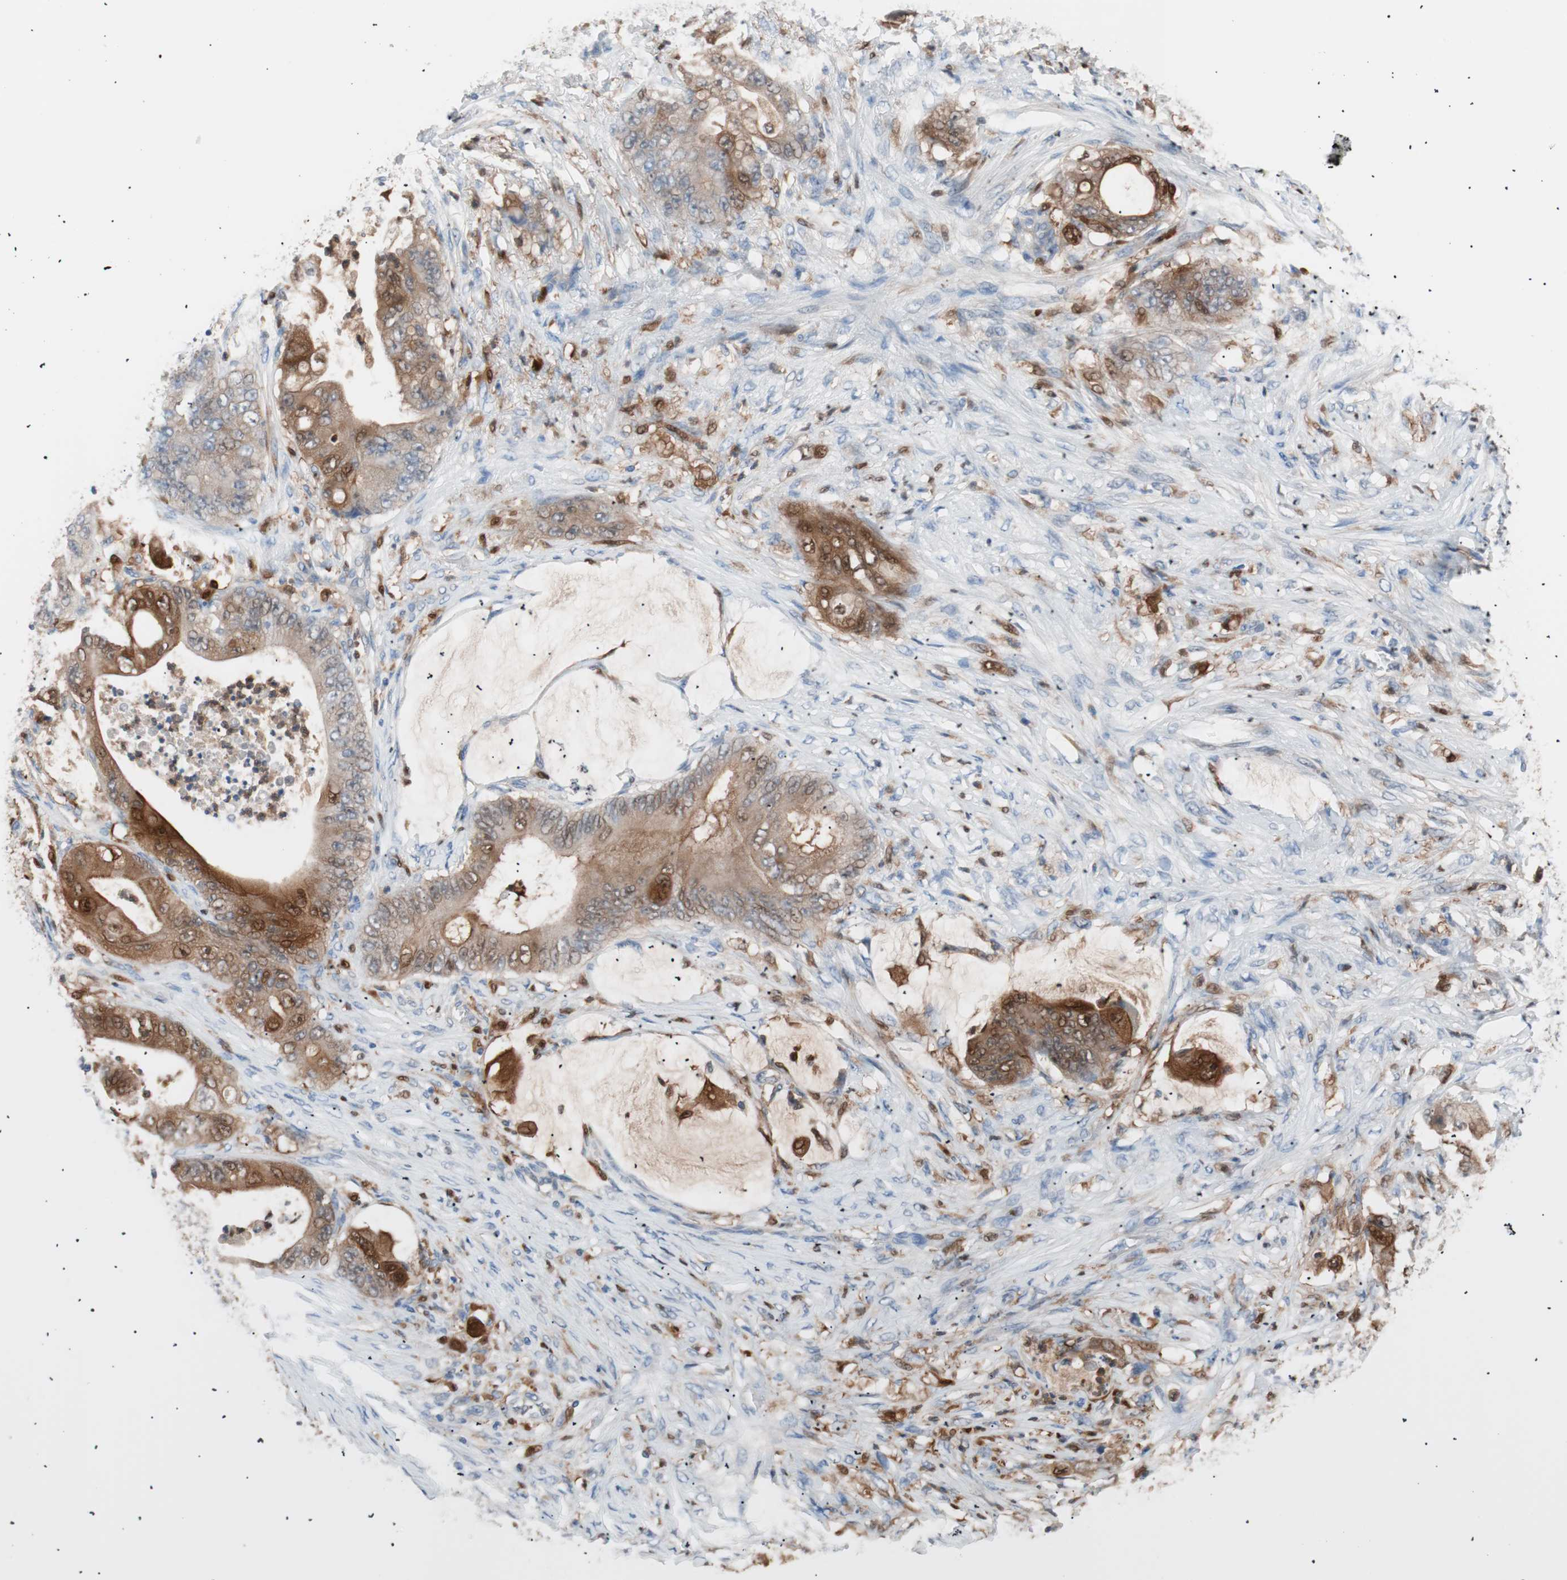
{"staining": {"intensity": "strong", "quantity": "25%-75%", "location": "cytoplasmic/membranous,nuclear"}, "tissue": "stomach cancer", "cell_type": "Tumor cells", "image_type": "cancer", "snomed": [{"axis": "morphology", "description": "Adenocarcinoma, NOS"}, {"axis": "topography", "description": "Stomach"}], "caption": "Strong cytoplasmic/membranous and nuclear protein positivity is appreciated in about 25%-75% of tumor cells in stomach adenocarcinoma.", "gene": "IL18", "patient": {"sex": "female", "age": 73}}